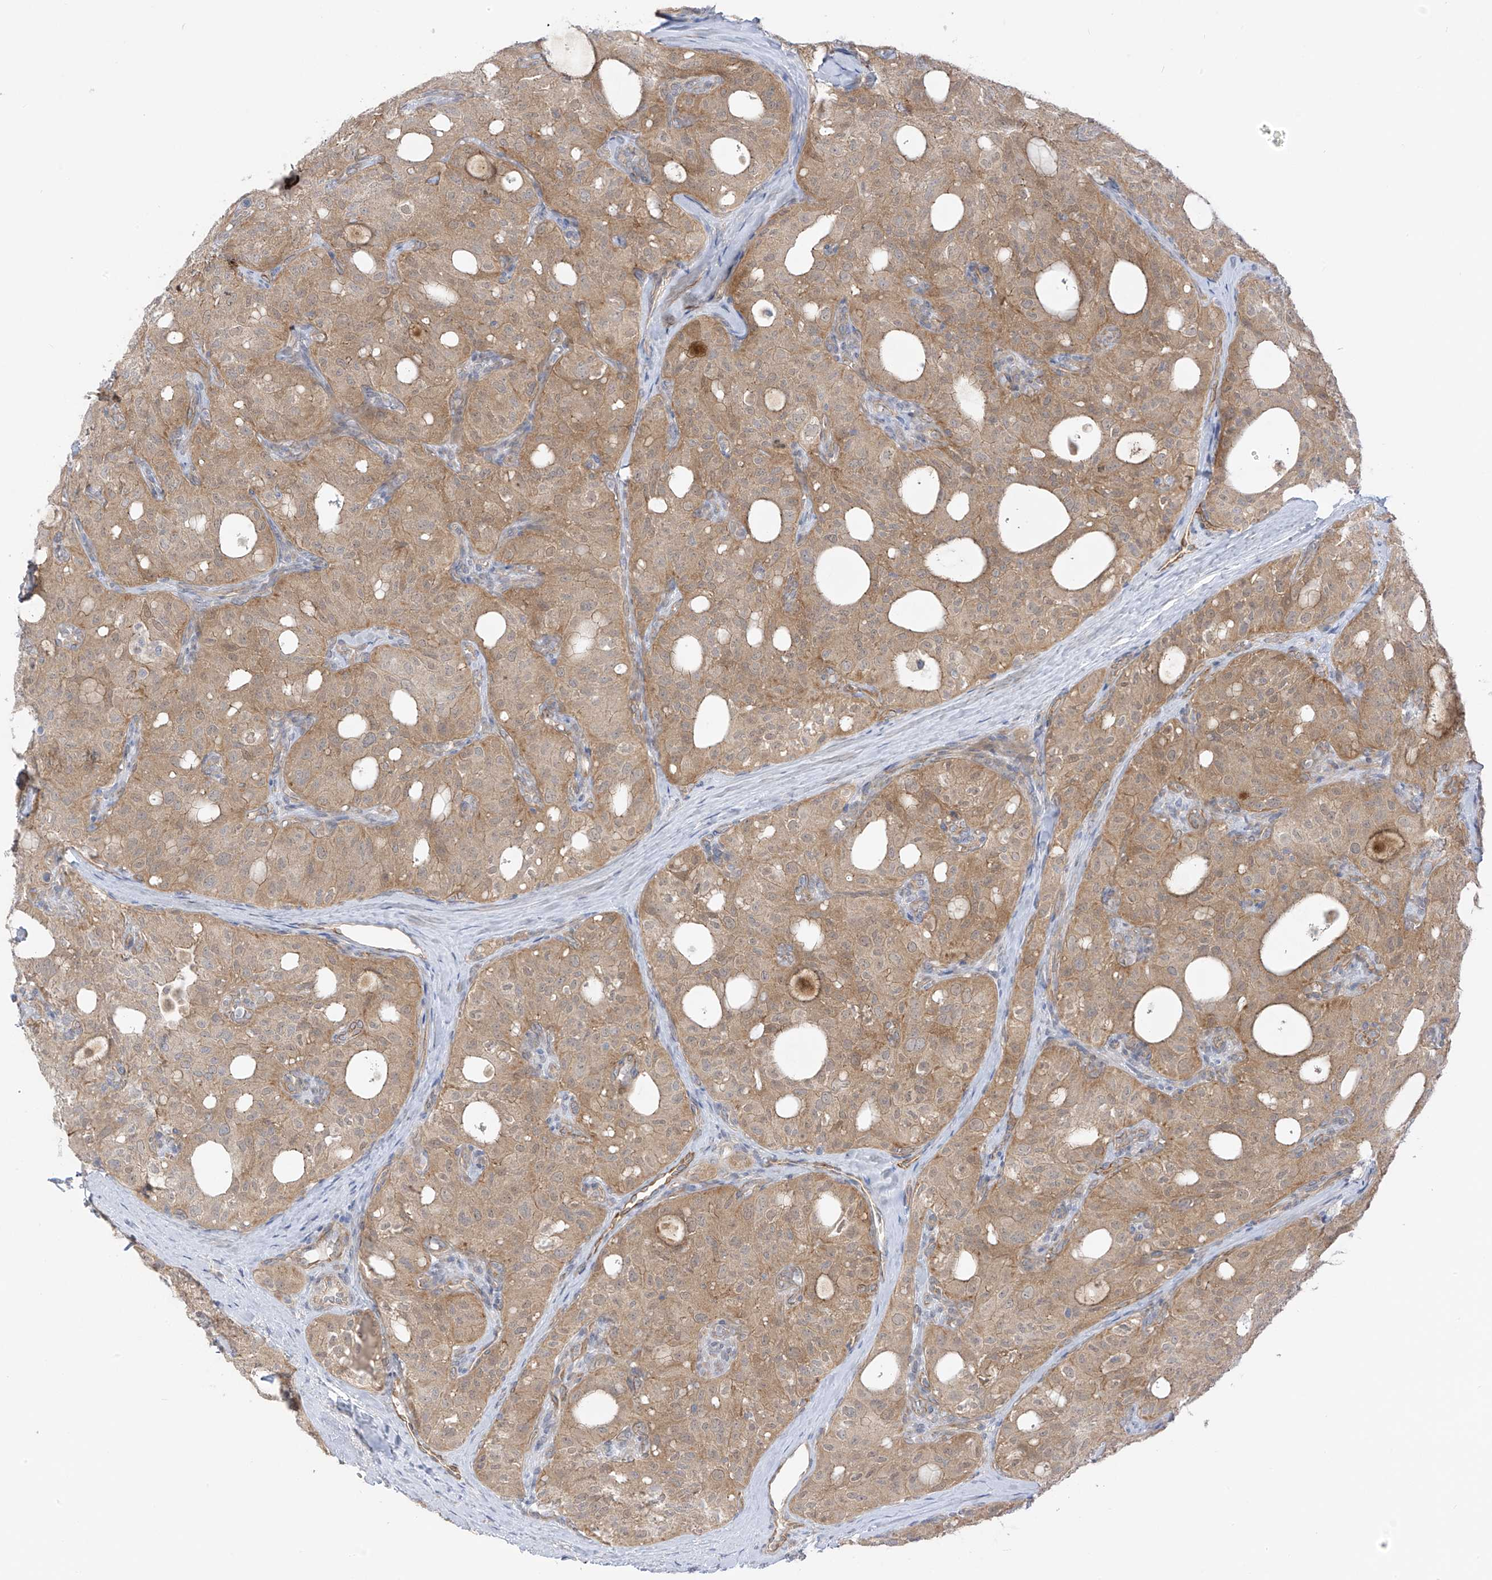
{"staining": {"intensity": "moderate", "quantity": ">75%", "location": "cytoplasmic/membranous"}, "tissue": "thyroid cancer", "cell_type": "Tumor cells", "image_type": "cancer", "snomed": [{"axis": "morphology", "description": "Follicular adenoma carcinoma, NOS"}, {"axis": "topography", "description": "Thyroid gland"}], "caption": "An immunohistochemistry (IHC) micrograph of neoplastic tissue is shown. Protein staining in brown labels moderate cytoplasmic/membranous positivity in follicular adenoma carcinoma (thyroid) within tumor cells.", "gene": "EIPR1", "patient": {"sex": "male", "age": 75}}